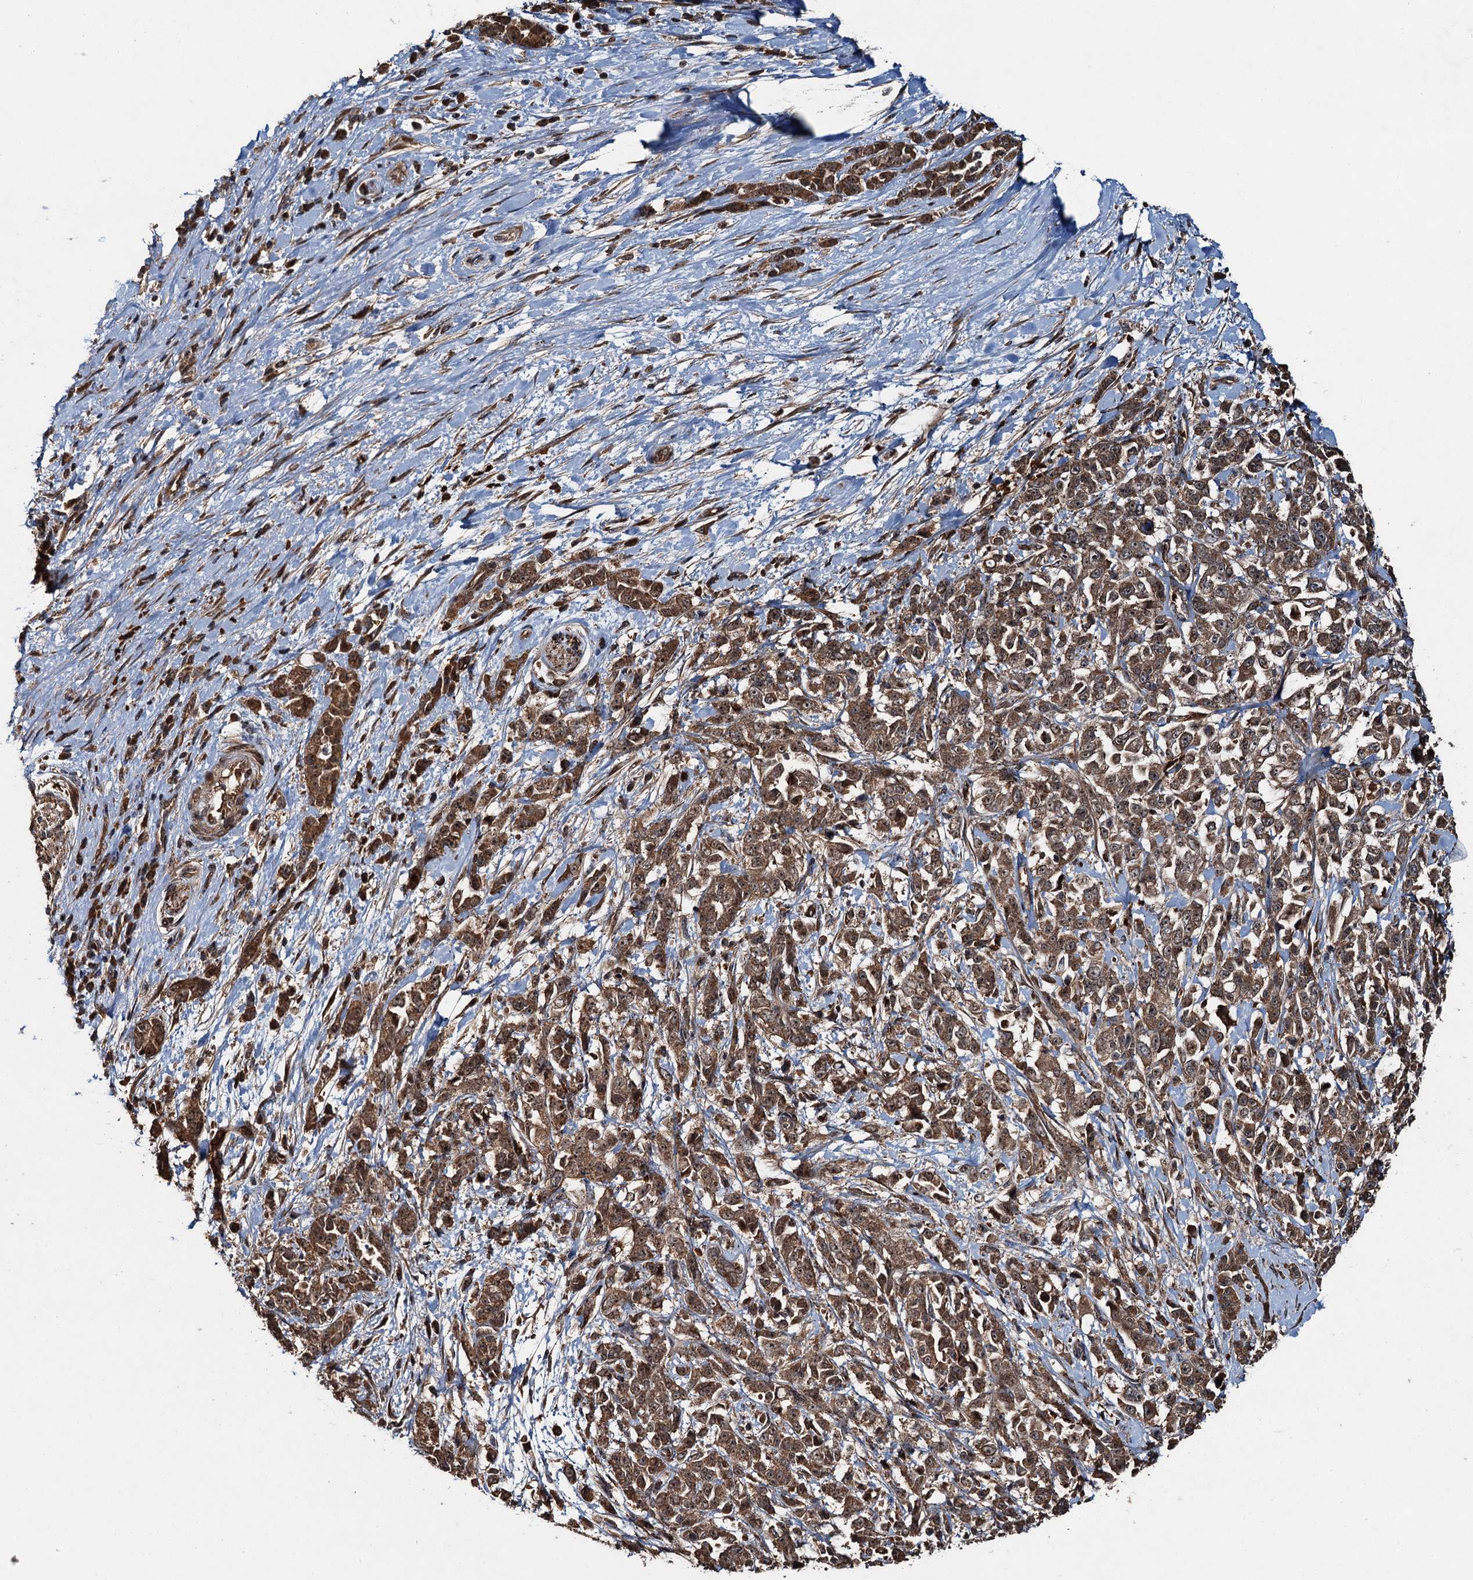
{"staining": {"intensity": "moderate", "quantity": ">75%", "location": "cytoplasmic/membranous,nuclear"}, "tissue": "pancreatic cancer", "cell_type": "Tumor cells", "image_type": "cancer", "snomed": [{"axis": "morphology", "description": "Normal tissue, NOS"}, {"axis": "morphology", "description": "Adenocarcinoma, NOS"}, {"axis": "topography", "description": "Pancreas"}], "caption": "Human adenocarcinoma (pancreatic) stained with a brown dye displays moderate cytoplasmic/membranous and nuclear positive expression in approximately >75% of tumor cells.", "gene": "SNX32", "patient": {"sex": "female", "age": 64}}